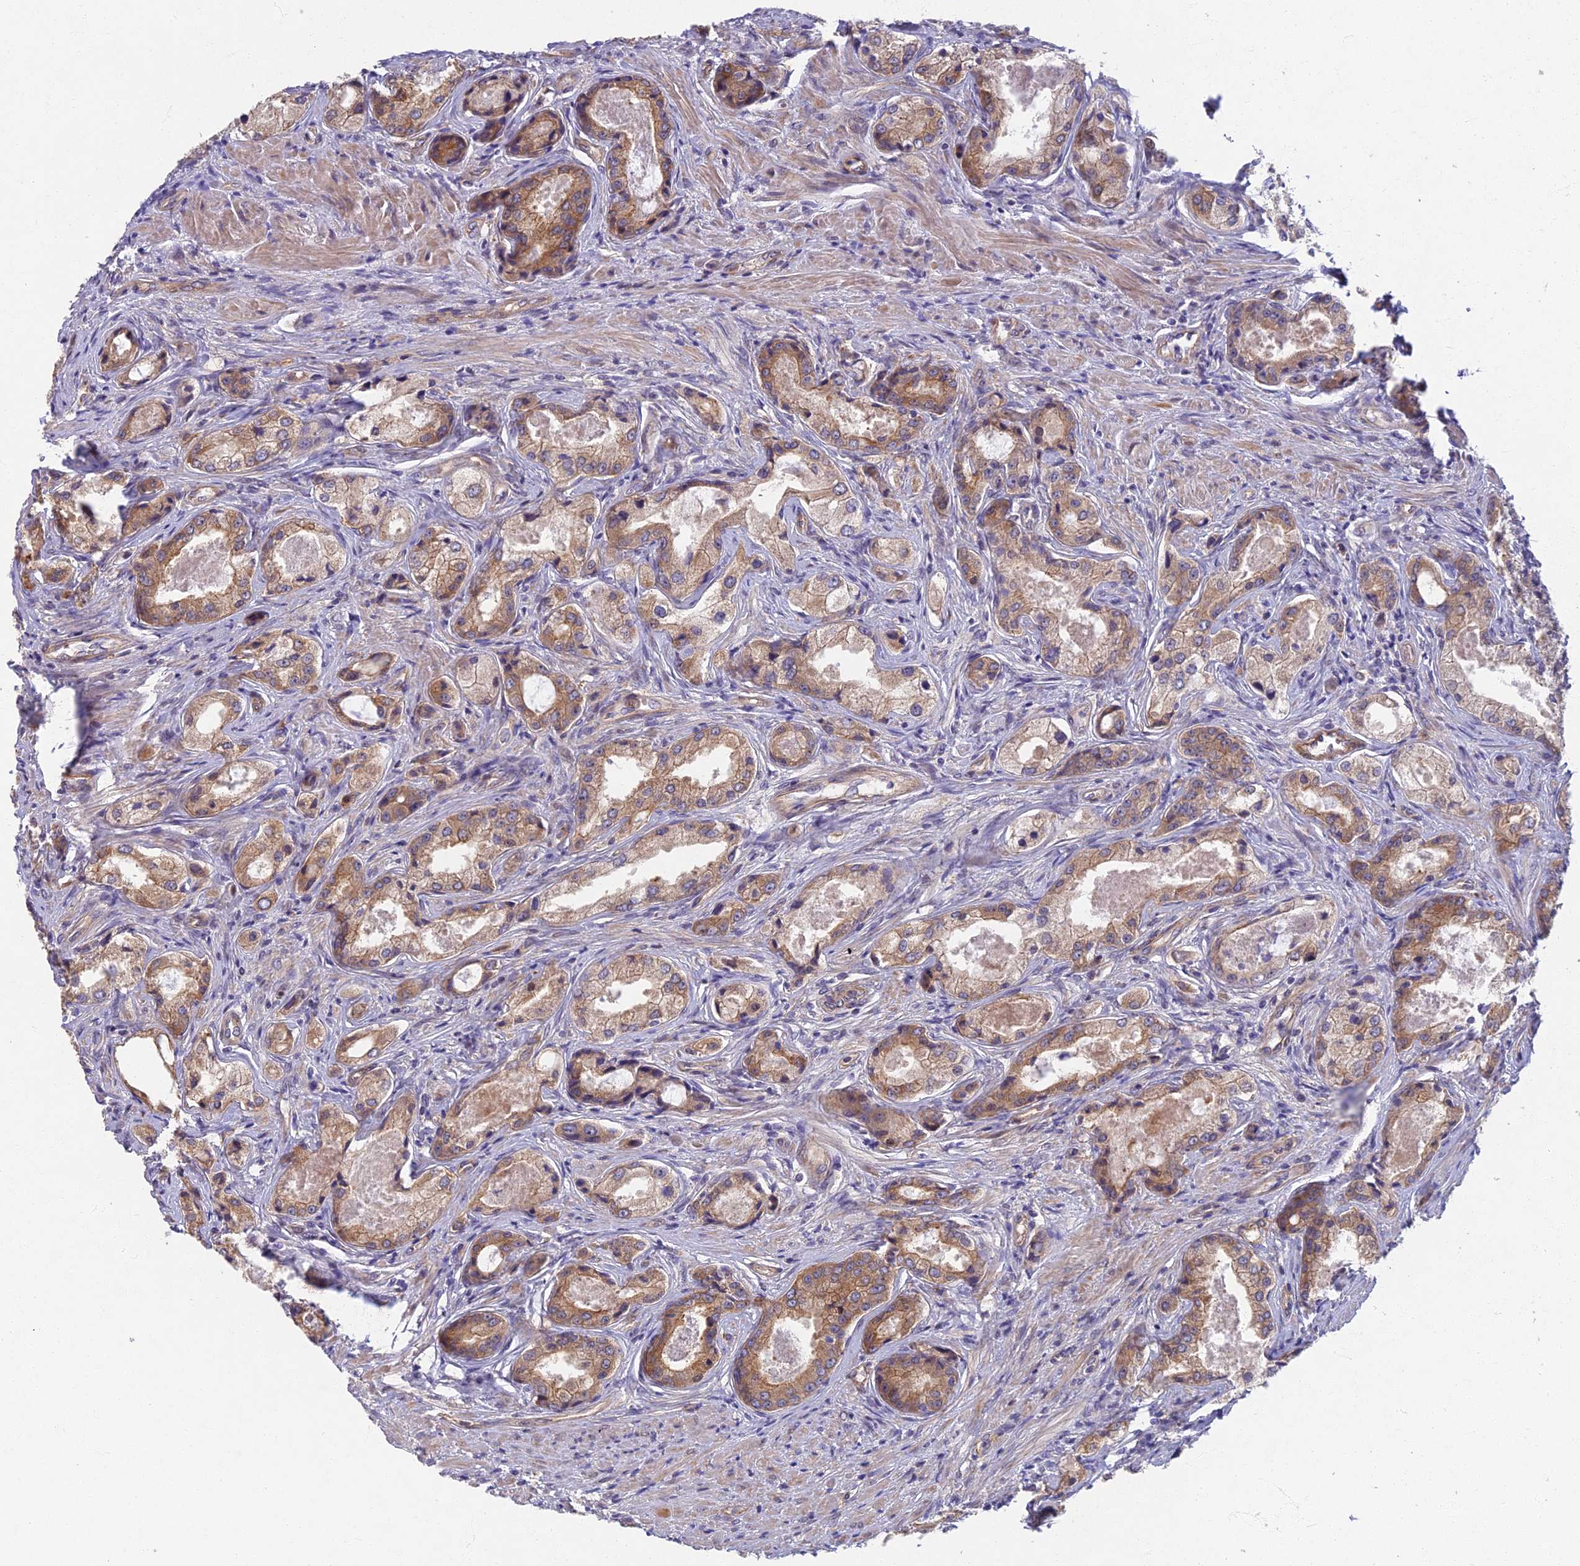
{"staining": {"intensity": "moderate", "quantity": ">75%", "location": "cytoplasmic/membranous"}, "tissue": "prostate cancer", "cell_type": "Tumor cells", "image_type": "cancer", "snomed": [{"axis": "morphology", "description": "Adenocarcinoma, Low grade"}, {"axis": "topography", "description": "Prostate"}], "caption": "This micrograph exhibits low-grade adenocarcinoma (prostate) stained with IHC to label a protein in brown. The cytoplasmic/membranous of tumor cells show moderate positivity for the protein. Nuclei are counter-stained blue.", "gene": "RHBDL2", "patient": {"sex": "male", "age": 68}}